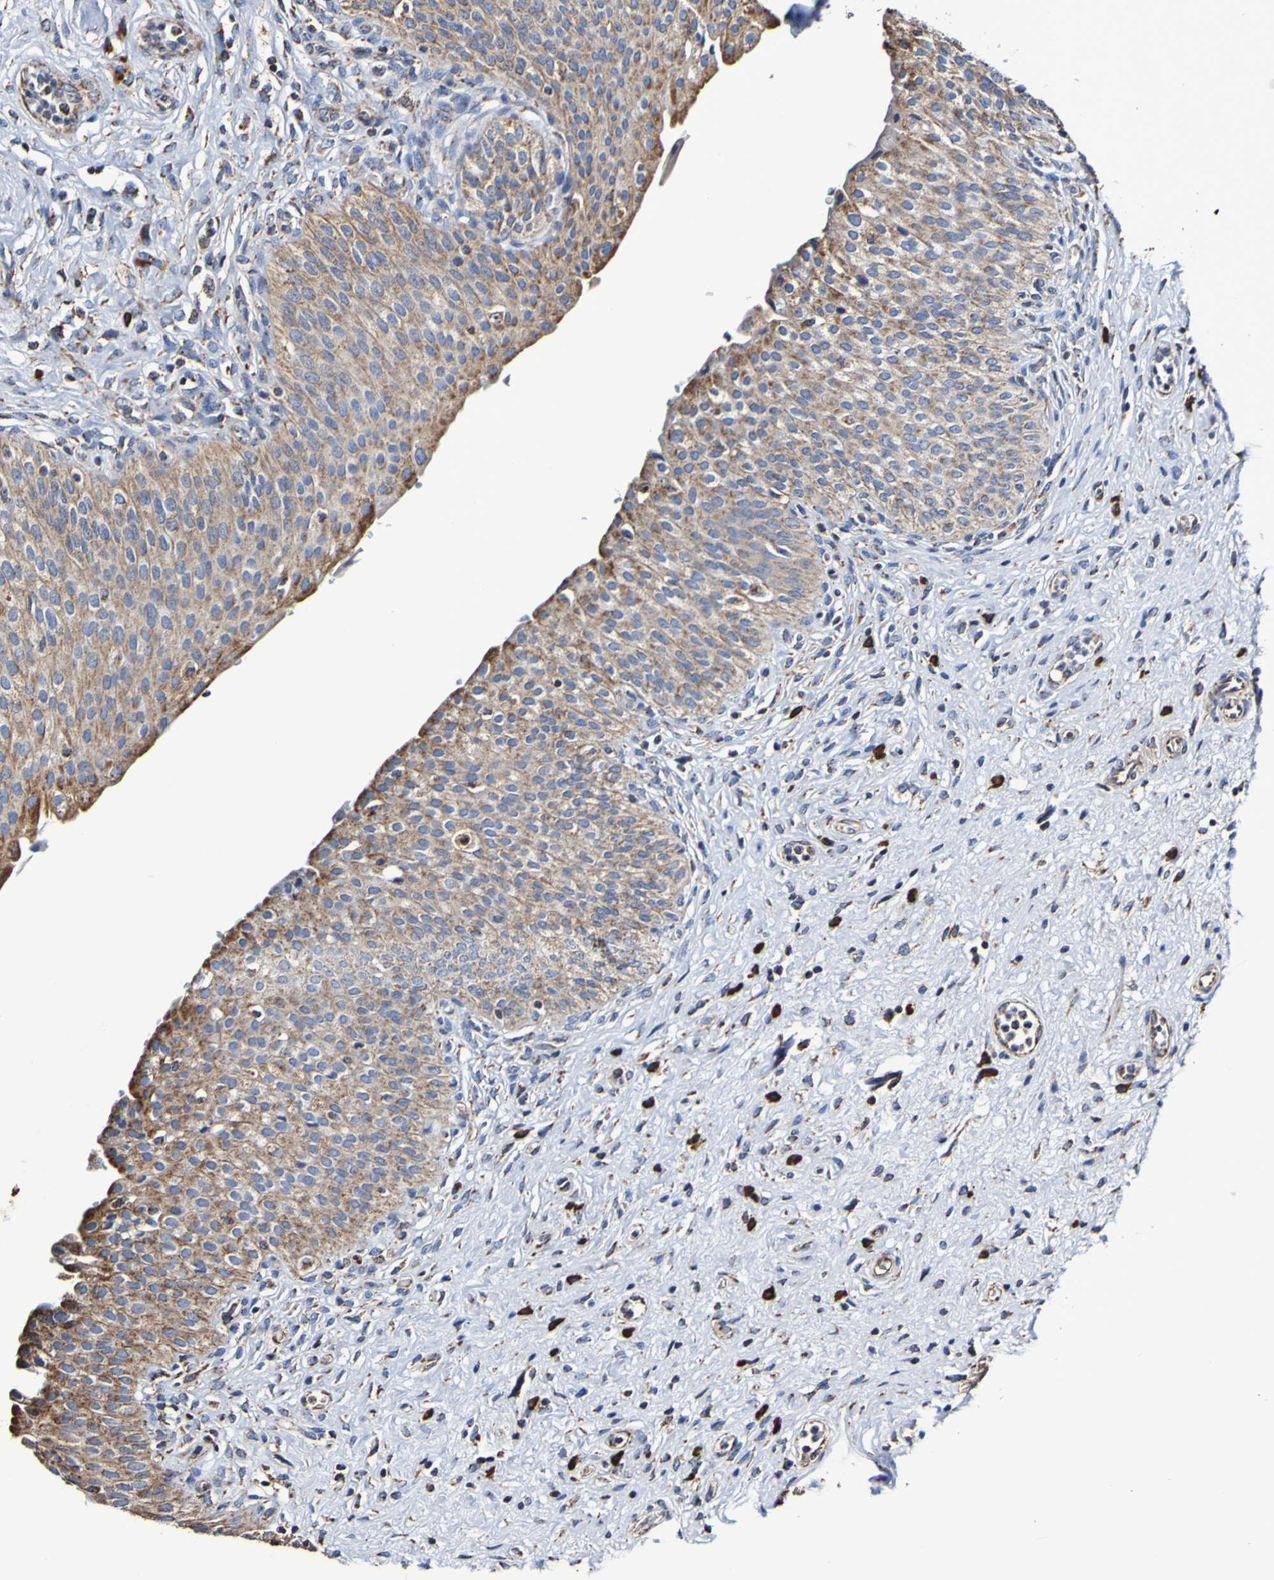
{"staining": {"intensity": "strong", "quantity": ">75%", "location": "cytoplasmic/membranous"}, "tissue": "urinary bladder", "cell_type": "Urothelial cells", "image_type": "normal", "snomed": [{"axis": "morphology", "description": "Normal tissue, NOS"}, {"axis": "topography", "description": "Urinary bladder"}], "caption": "Immunohistochemistry (DAB) staining of benign human urinary bladder displays strong cytoplasmic/membranous protein expression in approximately >75% of urothelial cells. Using DAB (brown) and hematoxylin (blue) stains, captured at high magnification using brightfield microscopy.", "gene": "IL18R1", "patient": {"sex": "male", "age": 46}}